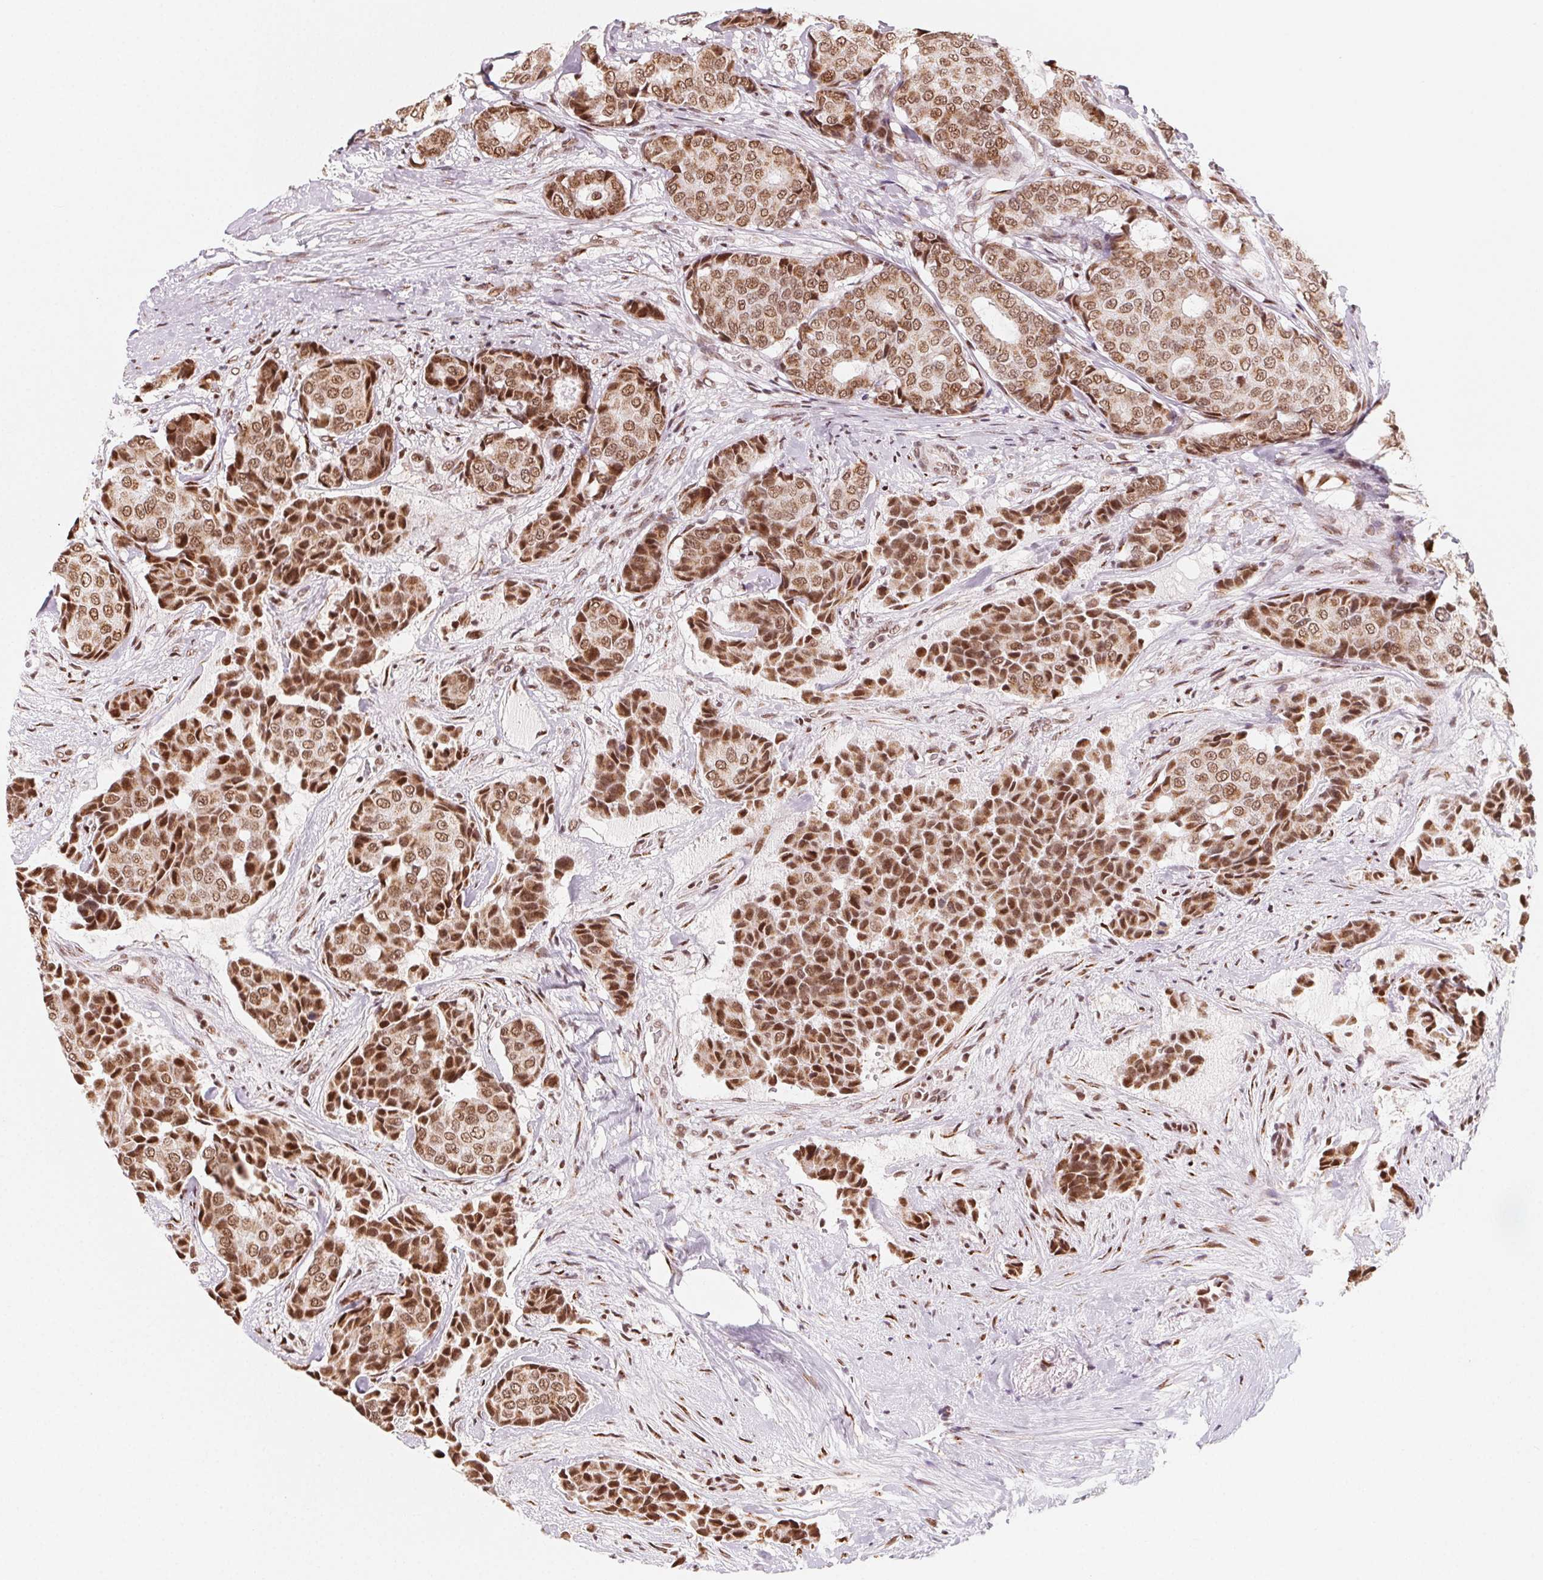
{"staining": {"intensity": "moderate", "quantity": ">75%", "location": "nuclear"}, "tissue": "breast cancer", "cell_type": "Tumor cells", "image_type": "cancer", "snomed": [{"axis": "morphology", "description": "Duct carcinoma"}, {"axis": "topography", "description": "Breast"}], "caption": "A brown stain highlights moderate nuclear positivity of a protein in breast cancer (intraductal carcinoma) tumor cells. The staining was performed using DAB, with brown indicating positive protein expression. Nuclei are stained blue with hematoxylin.", "gene": "TOPORS", "patient": {"sex": "female", "age": 75}}